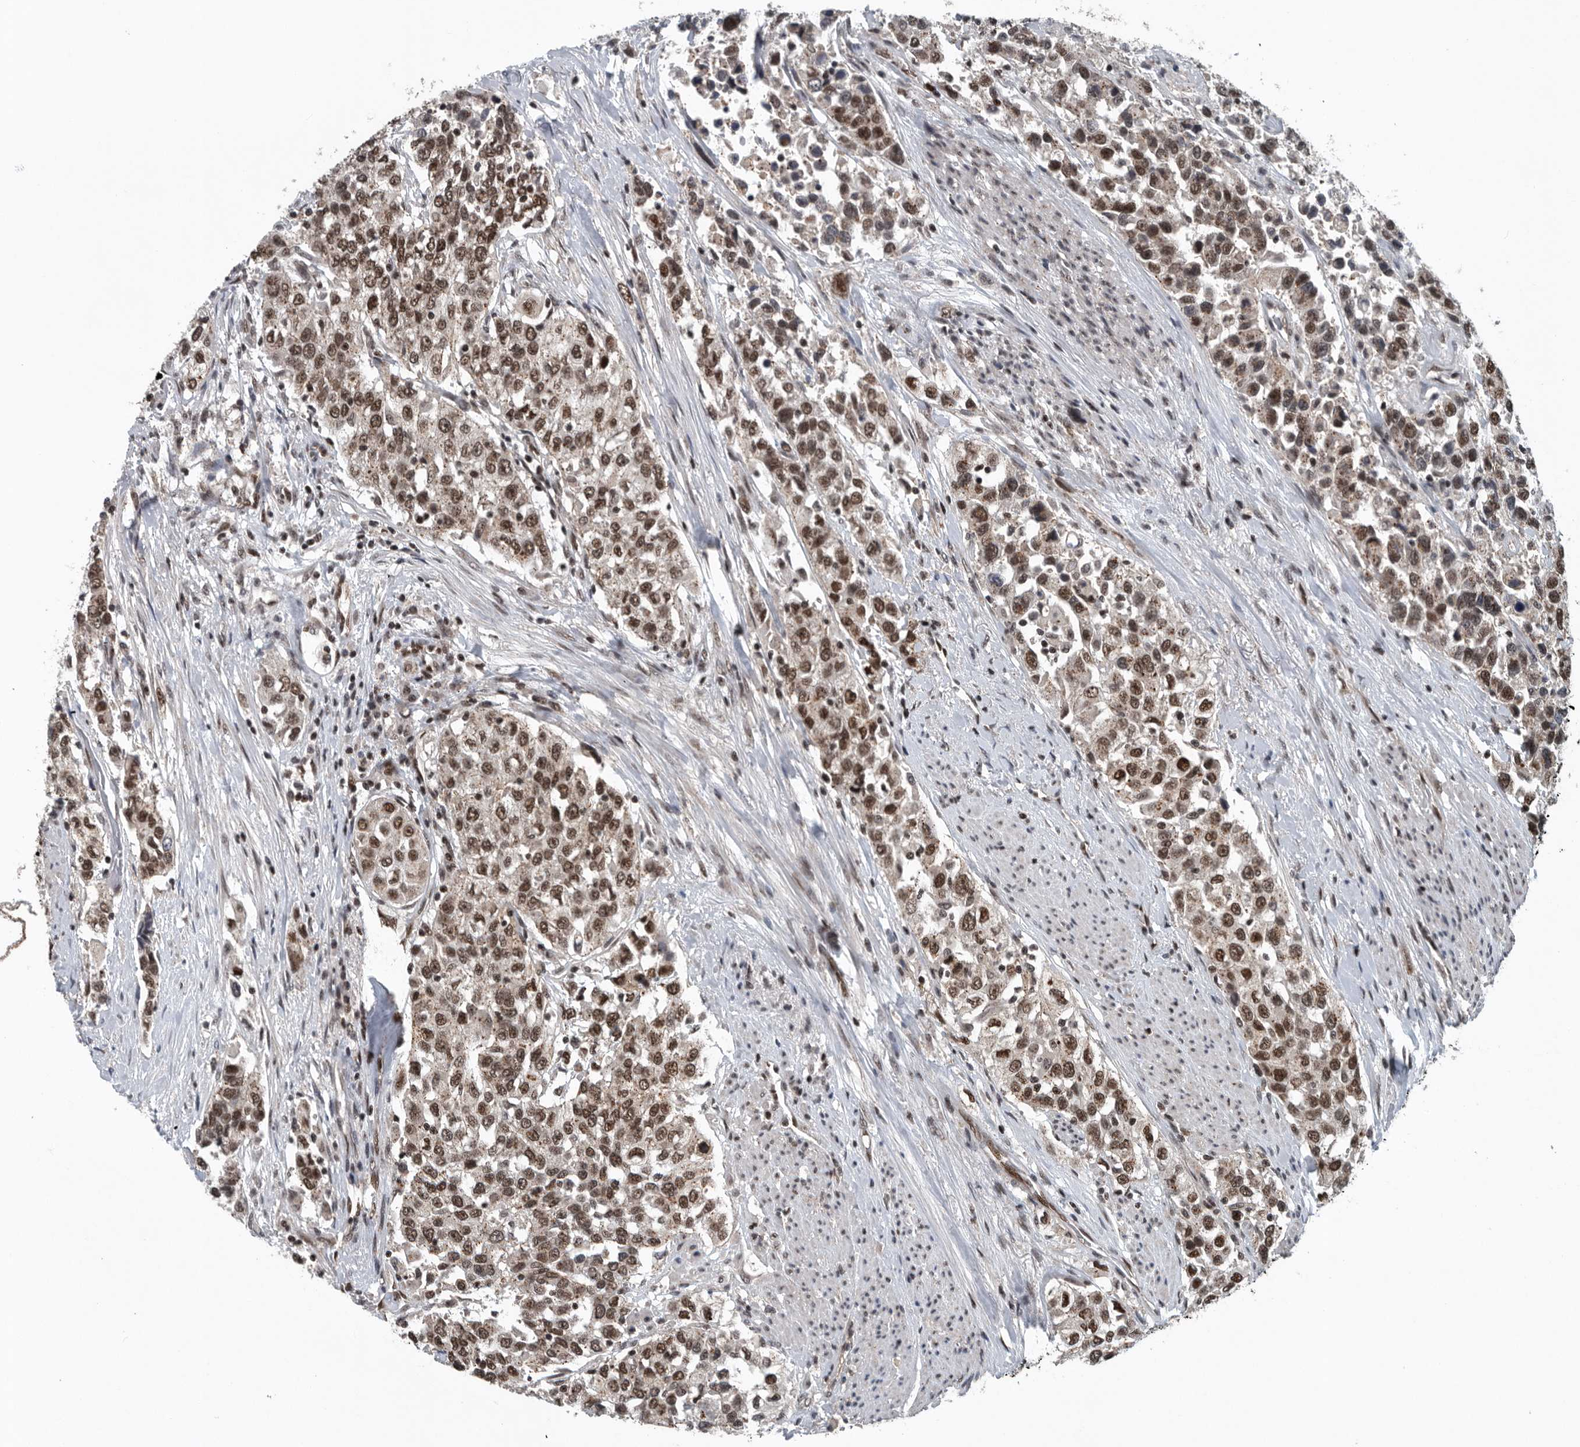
{"staining": {"intensity": "moderate", "quantity": ">75%", "location": "nuclear"}, "tissue": "urothelial cancer", "cell_type": "Tumor cells", "image_type": "cancer", "snomed": [{"axis": "morphology", "description": "Urothelial carcinoma, High grade"}, {"axis": "topography", "description": "Urinary bladder"}], "caption": "This photomicrograph shows urothelial cancer stained with immunohistochemistry to label a protein in brown. The nuclear of tumor cells show moderate positivity for the protein. Nuclei are counter-stained blue.", "gene": "SENP7", "patient": {"sex": "female", "age": 80}}